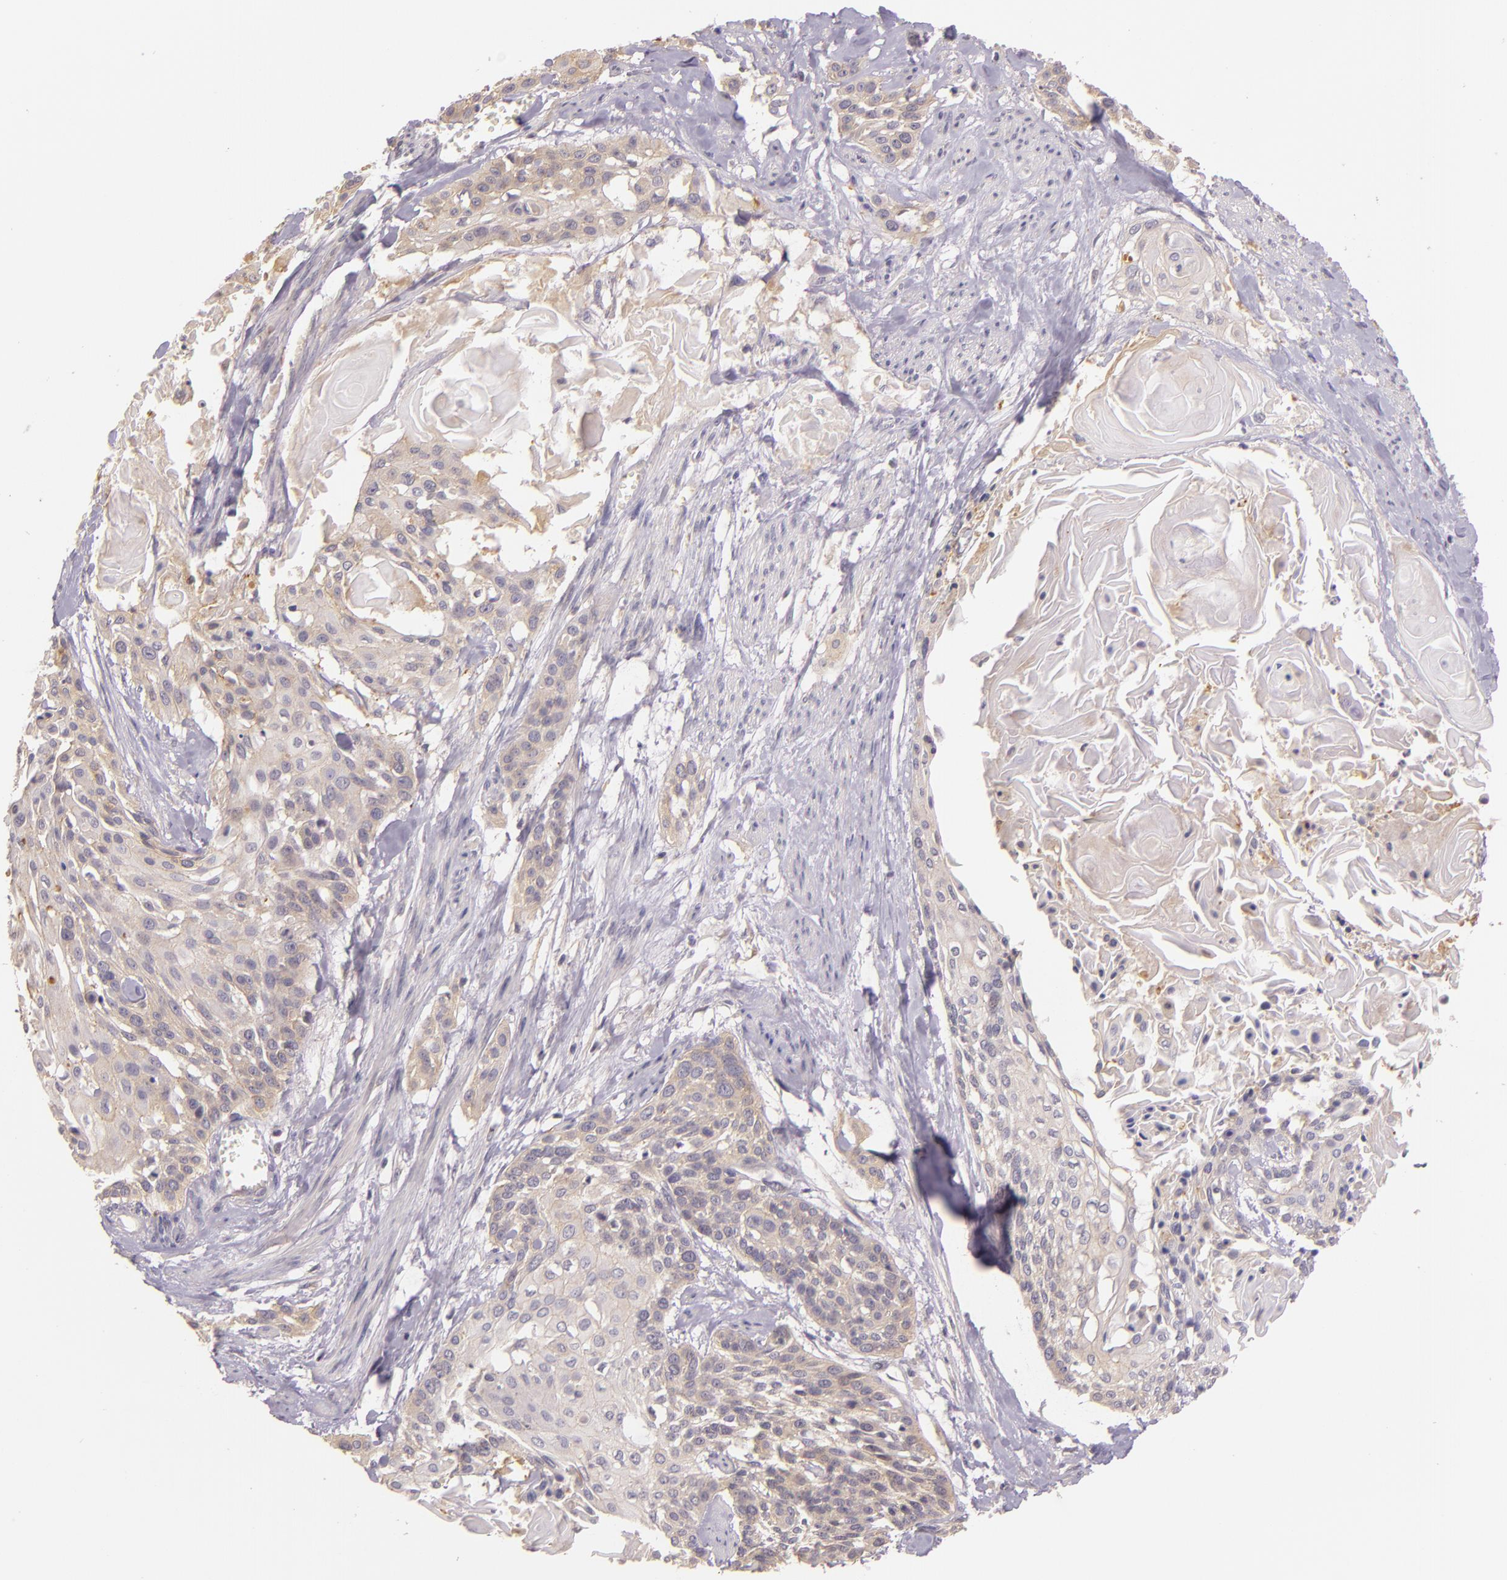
{"staining": {"intensity": "weak", "quantity": "<25%", "location": "cytoplasmic/membranous"}, "tissue": "cervical cancer", "cell_type": "Tumor cells", "image_type": "cancer", "snomed": [{"axis": "morphology", "description": "Squamous cell carcinoma, NOS"}, {"axis": "topography", "description": "Cervix"}], "caption": "Immunohistochemistry of cervical cancer (squamous cell carcinoma) shows no staining in tumor cells.", "gene": "ARMH4", "patient": {"sex": "female", "age": 57}}